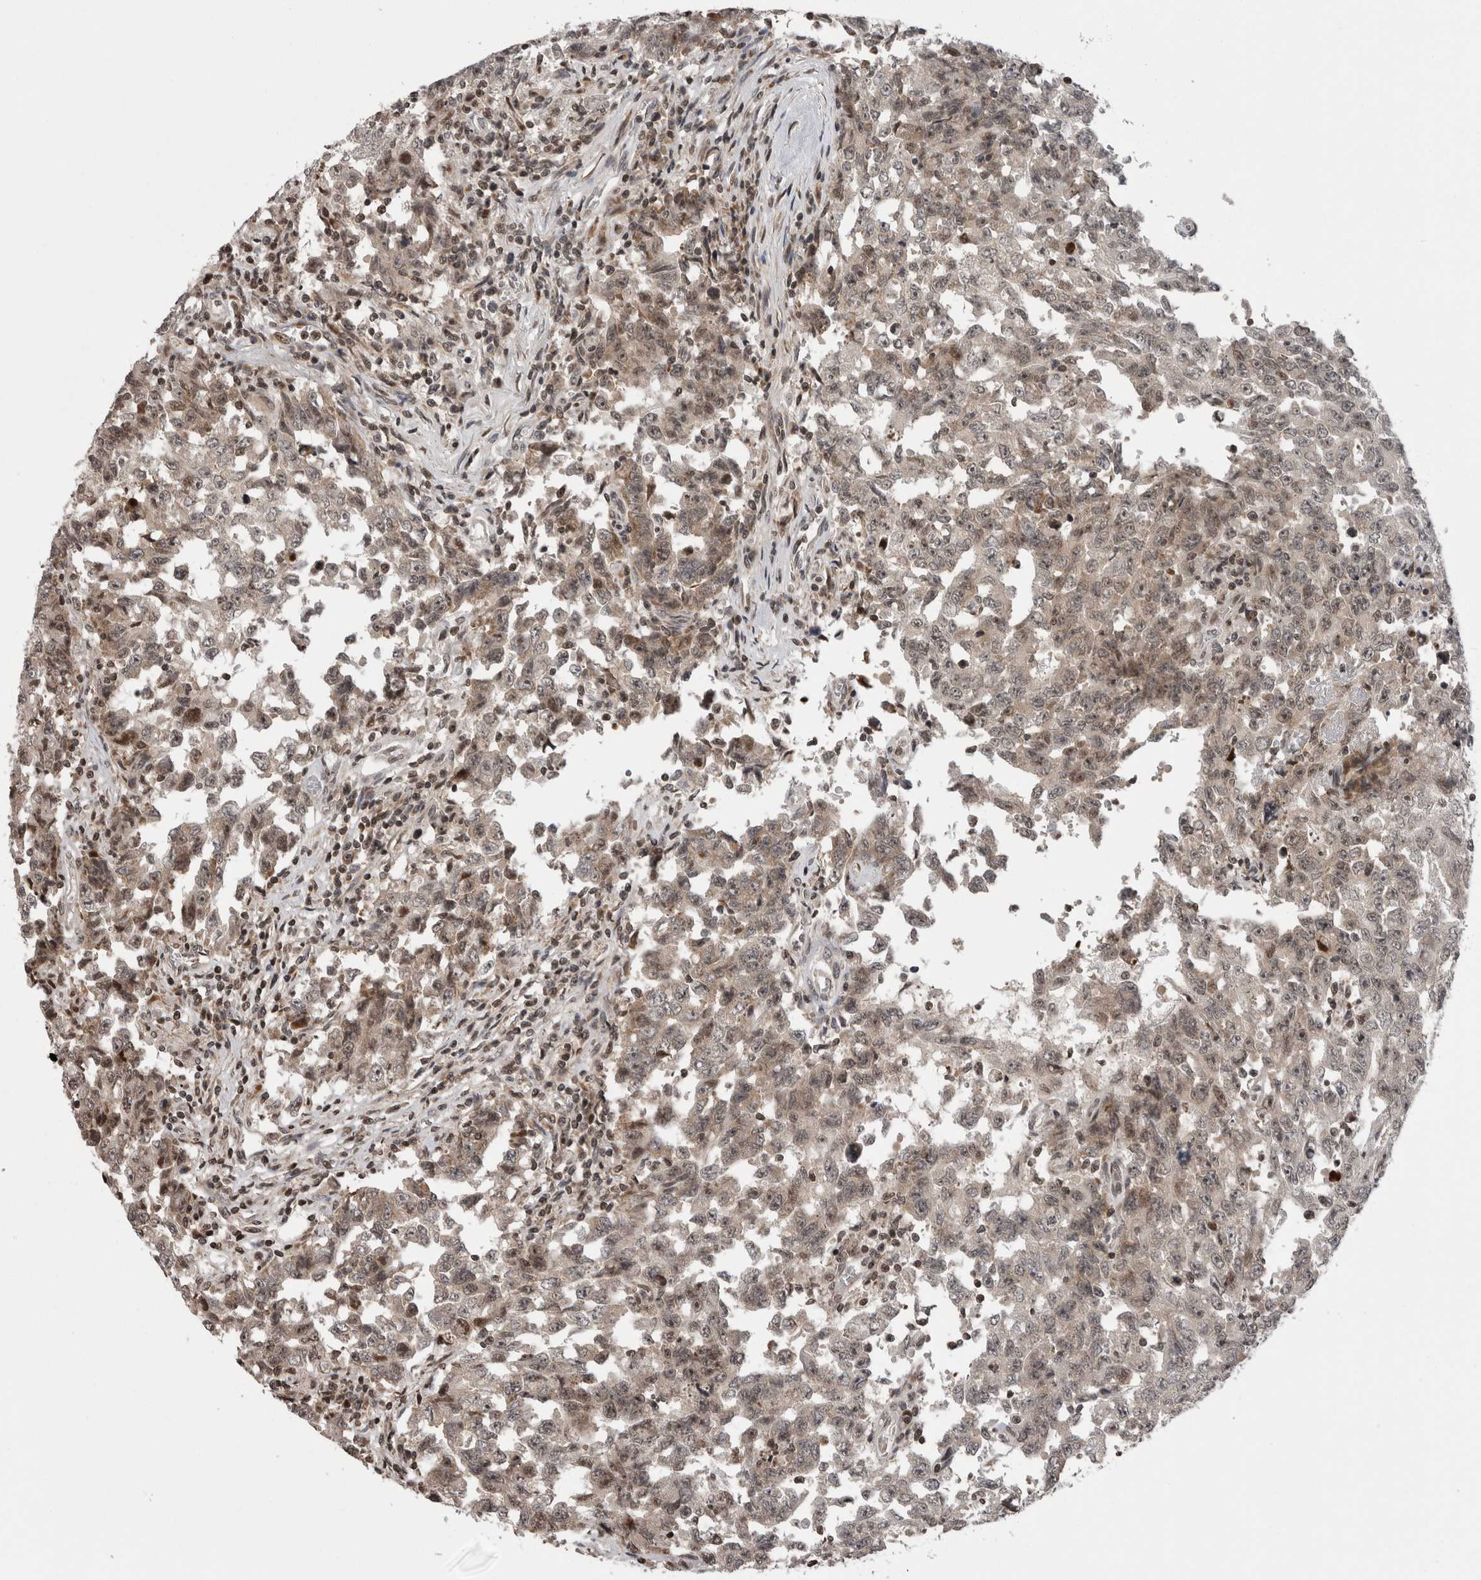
{"staining": {"intensity": "weak", "quantity": "25%-75%", "location": "cytoplasmic/membranous,nuclear"}, "tissue": "testis cancer", "cell_type": "Tumor cells", "image_type": "cancer", "snomed": [{"axis": "morphology", "description": "Carcinoma, Embryonal, NOS"}, {"axis": "topography", "description": "Testis"}], "caption": "Immunohistochemistry (IHC) micrograph of embryonal carcinoma (testis) stained for a protein (brown), which displays low levels of weak cytoplasmic/membranous and nuclear expression in approximately 25%-75% of tumor cells.", "gene": "ZBTB11", "patient": {"sex": "male", "age": 26}}